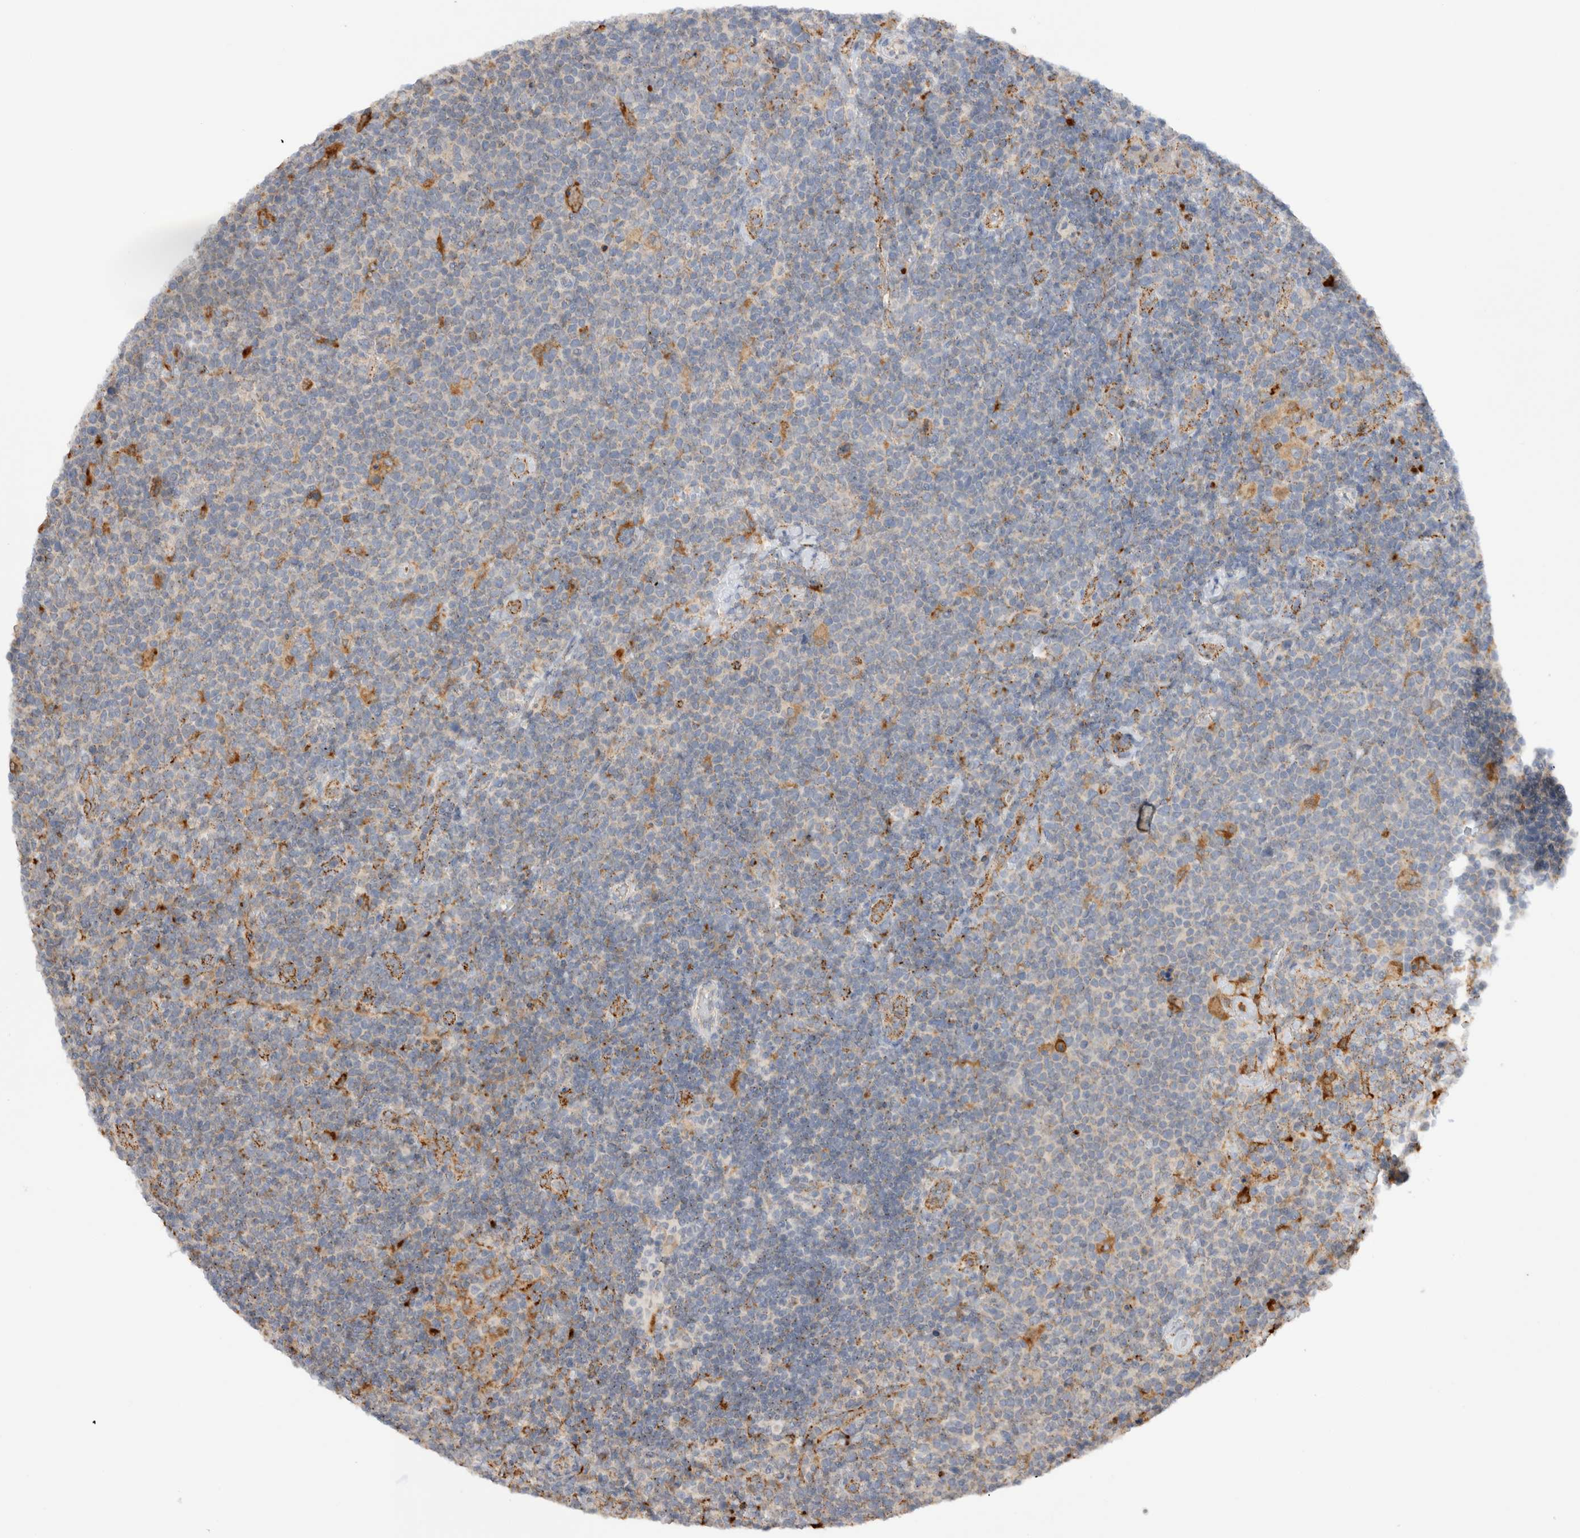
{"staining": {"intensity": "weak", "quantity": "<25%", "location": "cytoplasmic/membranous"}, "tissue": "lymphoma", "cell_type": "Tumor cells", "image_type": "cancer", "snomed": [{"axis": "morphology", "description": "Malignant lymphoma, non-Hodgkin's type, High grade"}, {"axis": "topography", "description": "Lymph node"}], "caption": "IHC micrograph of human malignant lymphoma, non-Hodgkin's type (high-grade) stained for a protein (brown), which exhibits no staining in tumor cells. (DAB IHC, high magnification).", "gene": "GNS", "patient": {"sex": "male", "age": 61}}